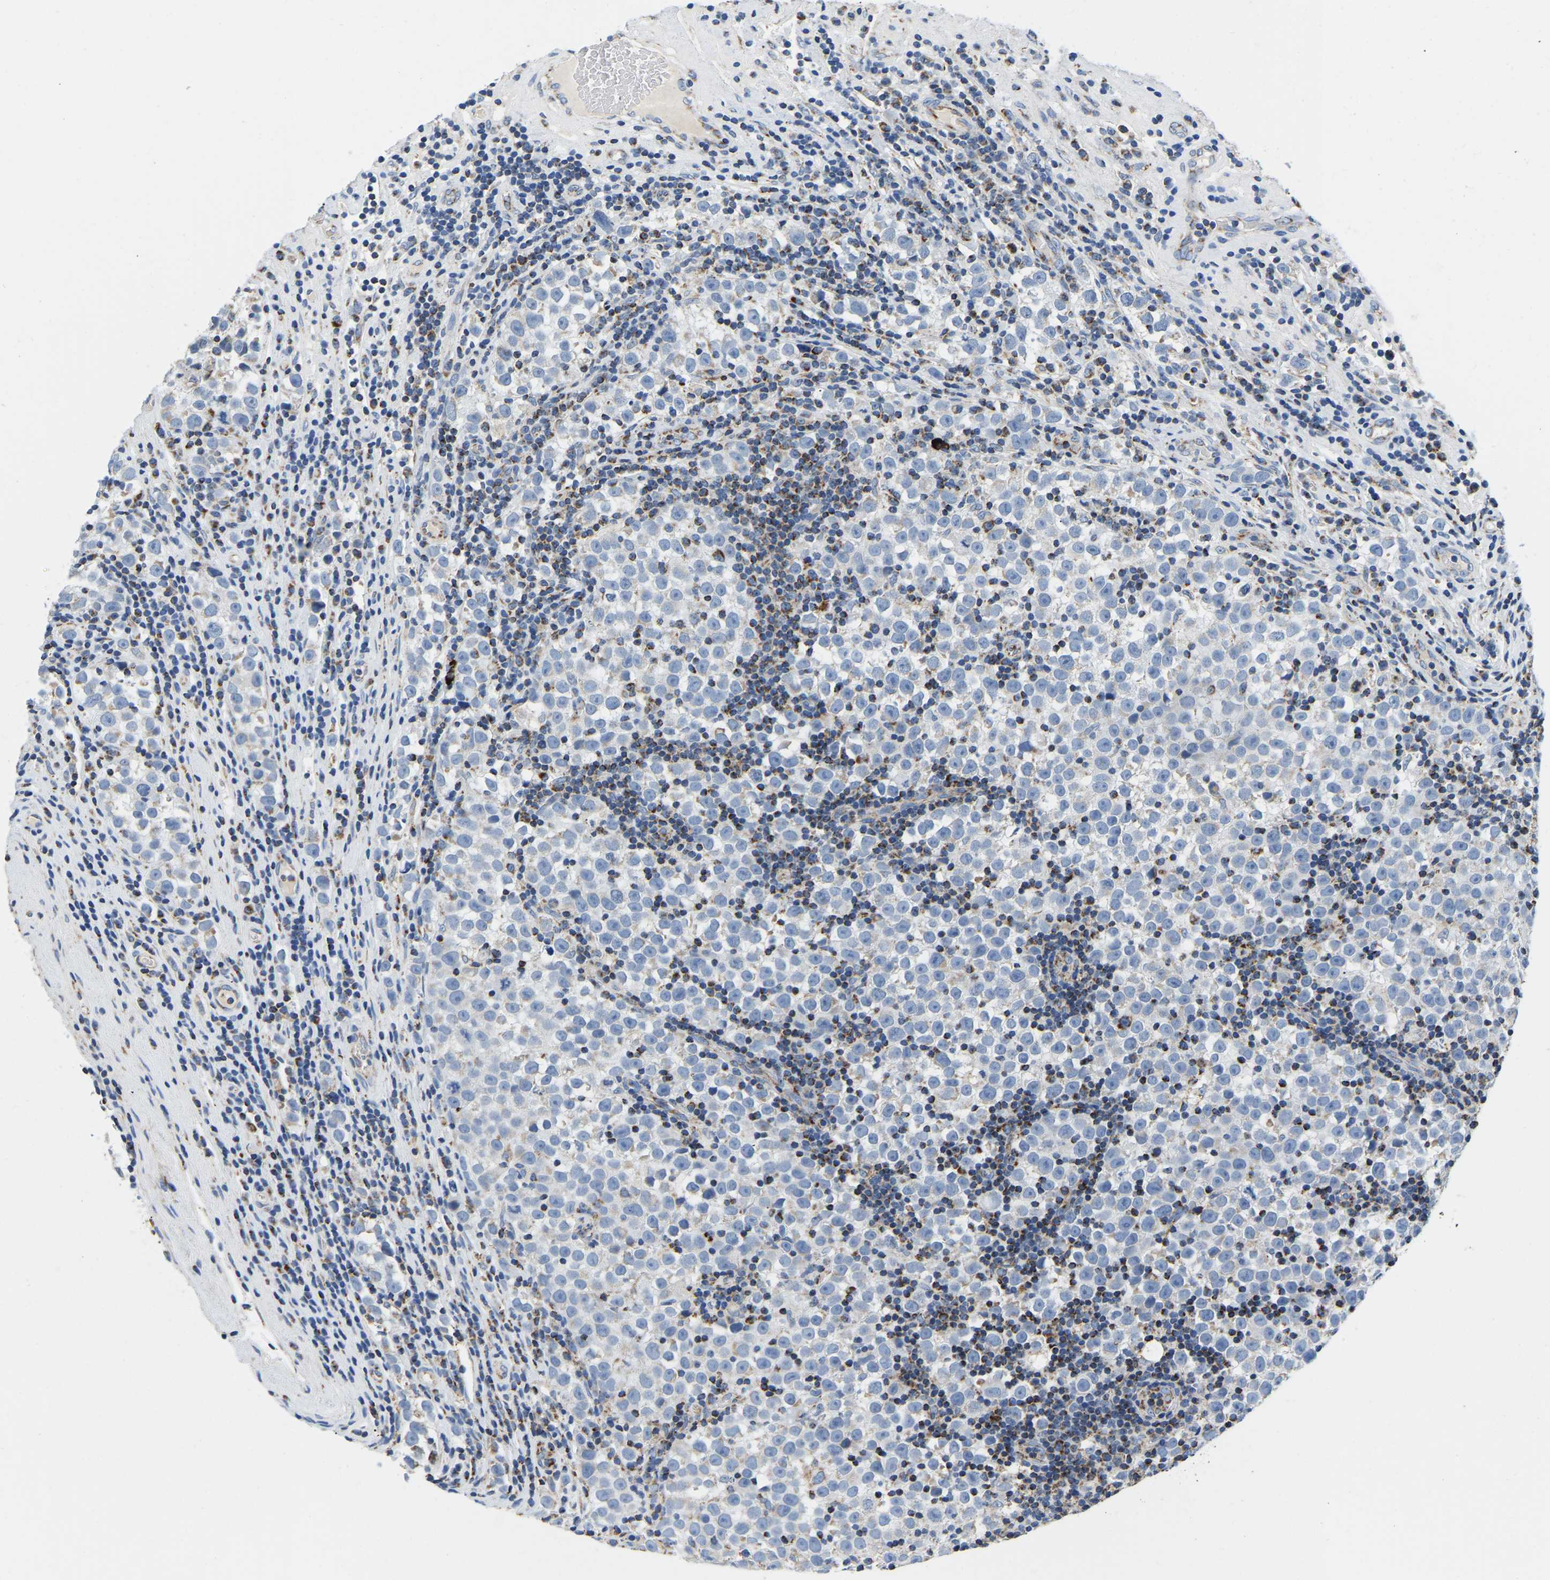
{"staining": {"intensity": "negative", "quantity": "none", "location": "none"}, "tissue": "testis cancer", "cell_type": "Tumor cells", "image_type": "cancer", "snomed": [{"axis": "morphology", "description": "Normal tissue, NOS"}, {"axis": "morphology", "description": "Seminoma, NOS"}, {"axis": "topography", "description": "Testis"}], "caption": "Immunohistochemistry of testis cancer reveals no expression in tumor cells.", "gene": "SFXN1", "patient": {"sex": "male", "age": 43}}